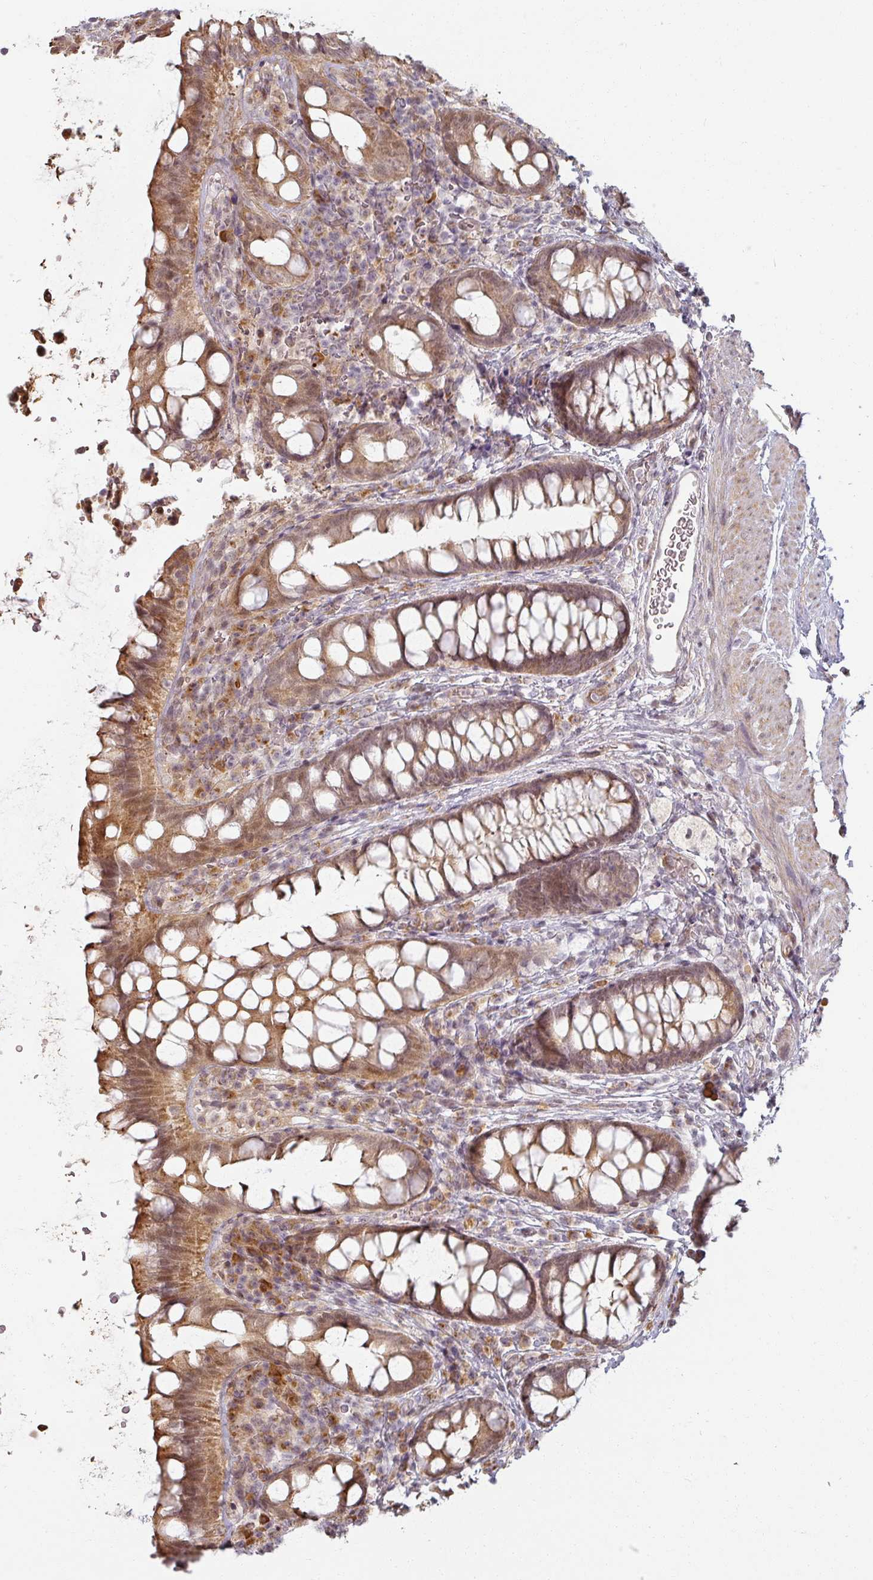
{"staining": {"intensity": "moderate", "quantity": ">75%", "location": "cytoplasmic/membranous,nuclear"}, "tissue": "rectum", "cell_type": "Glandular cells", "image_type": "normal", "snomed": [{"axis": "morphology", "description": "Normal tissue, NOS"}, {"axis": "topography", "description": "Rectum"}, {"axis": "topography", "description": "Peripheral nerve tissue"}], "caption": "Approximately >75% of glandular cells in unremarkable human rectum demonstrate moderate cytoplasmic/membranous,nuclear protein expression as visualized by brown immunohistochemical staining.", "gene": "MED19", "patient": {"sex": "female", "age": 69}}